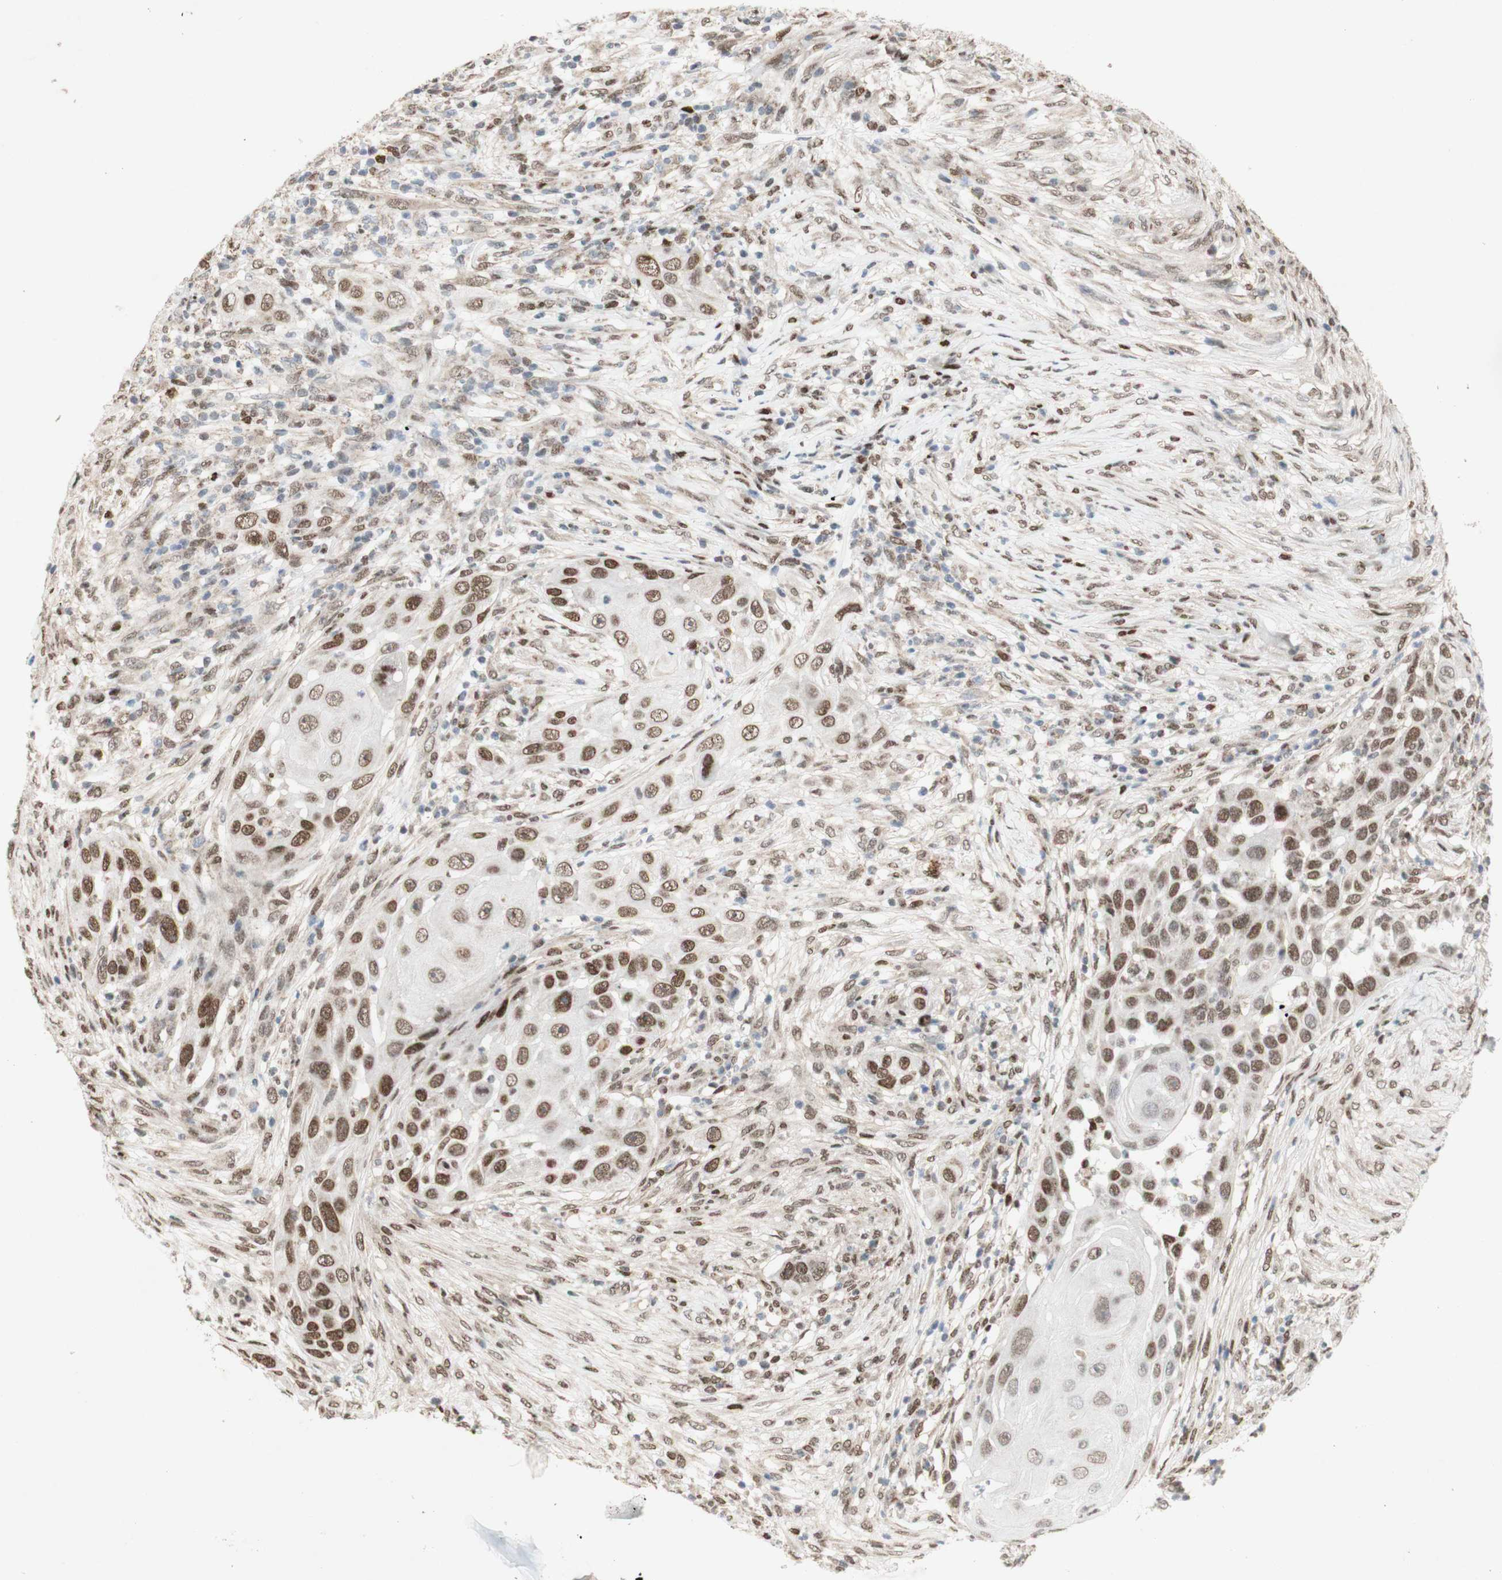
{"staining": {"intensity": "moderate", "quantity": "25%-75%", "location": "nuclear"}, "tissue": "skin cancer", "cell_type": "Tumor cells", "image_type": "cancer", "snomed": [{"axis": "morphology", "description": "Squamous cell carcinoma, NOS"}, {"axis": "topography", "description": "Skin"}], "caption": "Skin cancer (squamous cell carcinoma) stained with a protein marker shows moderate staining in tumor cells.", "gene": "DNMT3A", "patient": {"sex": "female", "age": 44}}